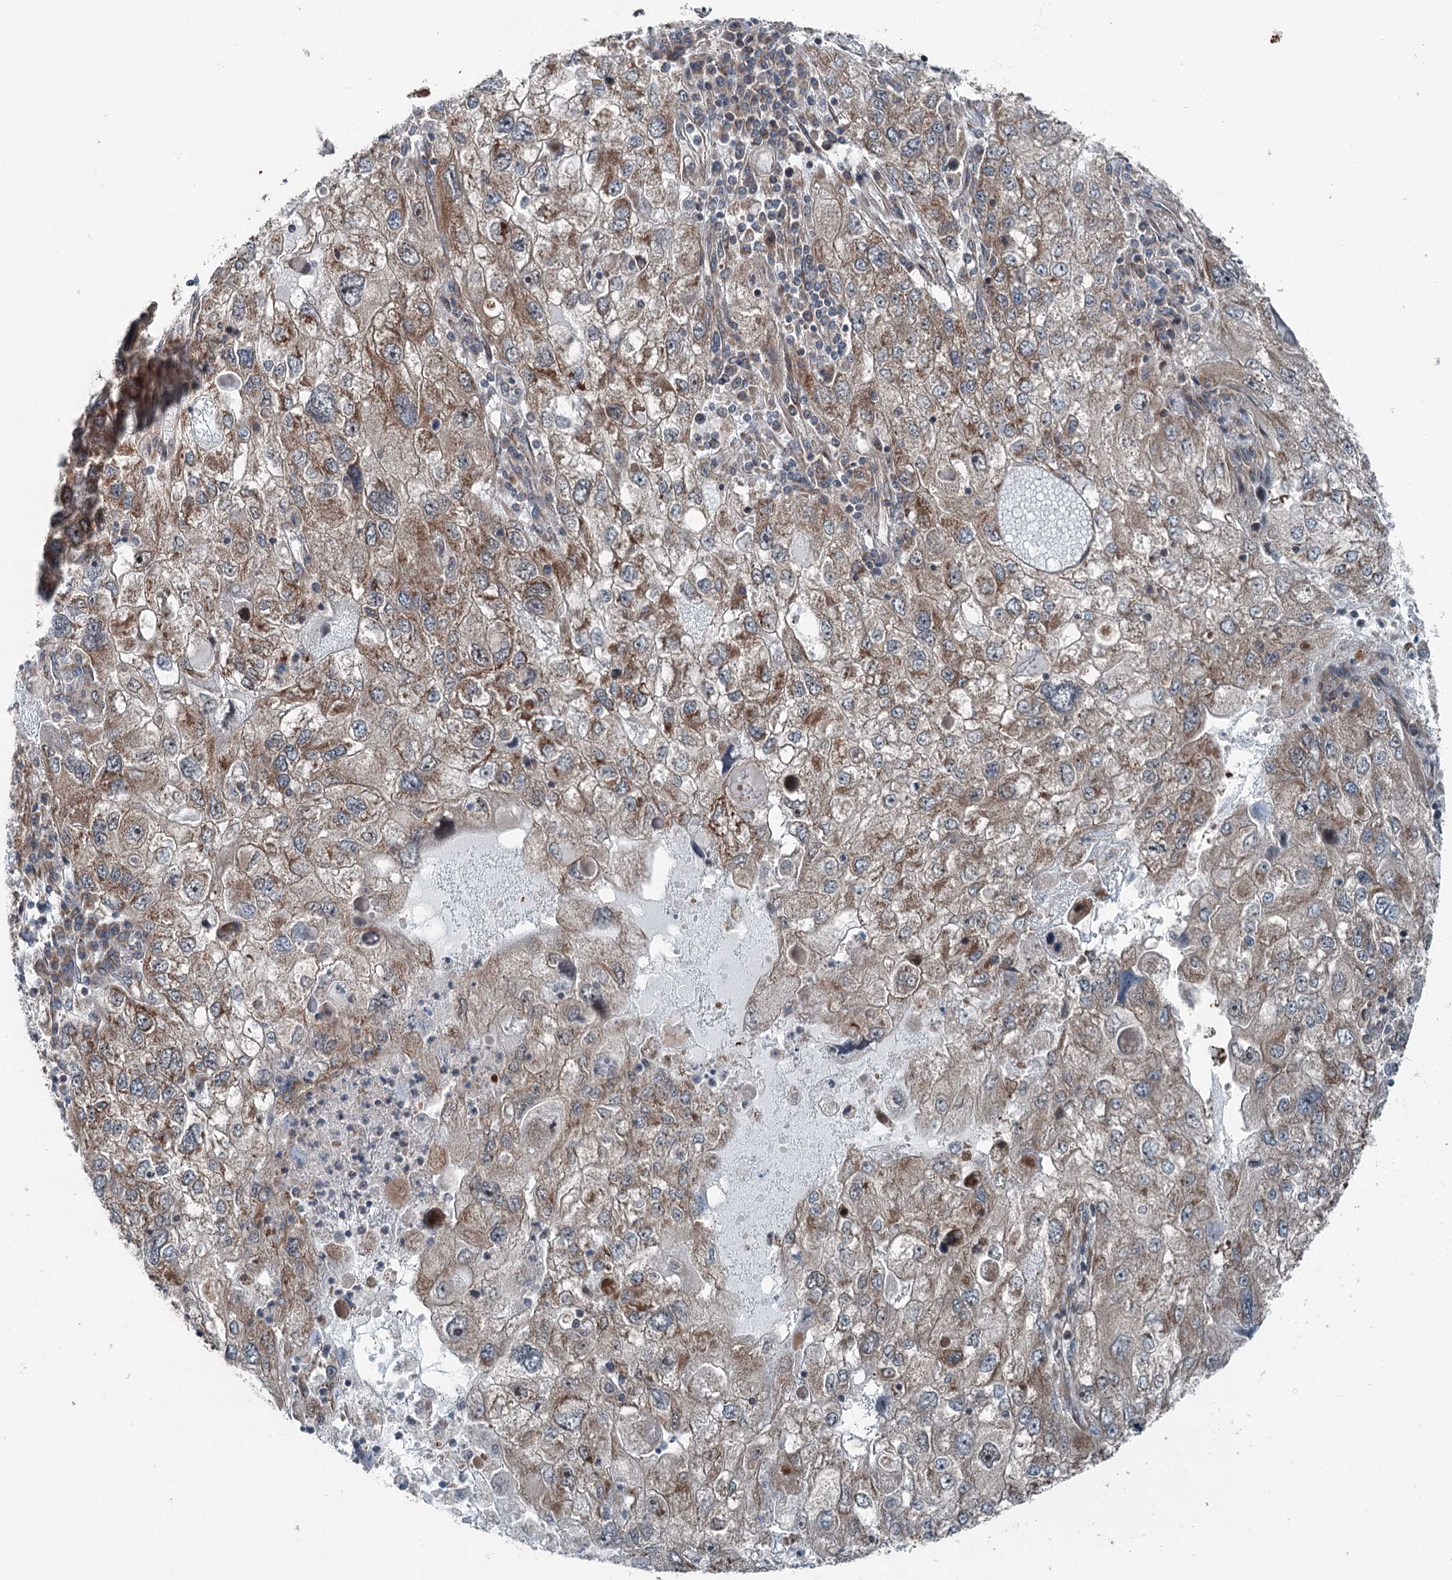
{"staining": {"intensity": "moderate", "quantity": ">75%", "location": "cytoplasmic/membranous"}, "tissue": "endometrial cancer", "cell_type": "Tumor cells", "image_type": "cancer", "snomed": [{"axis": "morphology", "description": "Adenocarcinoma, NOS"}, {"axis": "topography", "description": "Endometrium"}], "caption": "Tumor cells reveal moderate cytoplasmic/membranous expression in about >75% of cells in endometrial adenocarcinoma. (Brightfield microscopy of DAB IHC at high magnification).", "gene": "WAPL", "patient": {"sex": "female", "age": 49}}